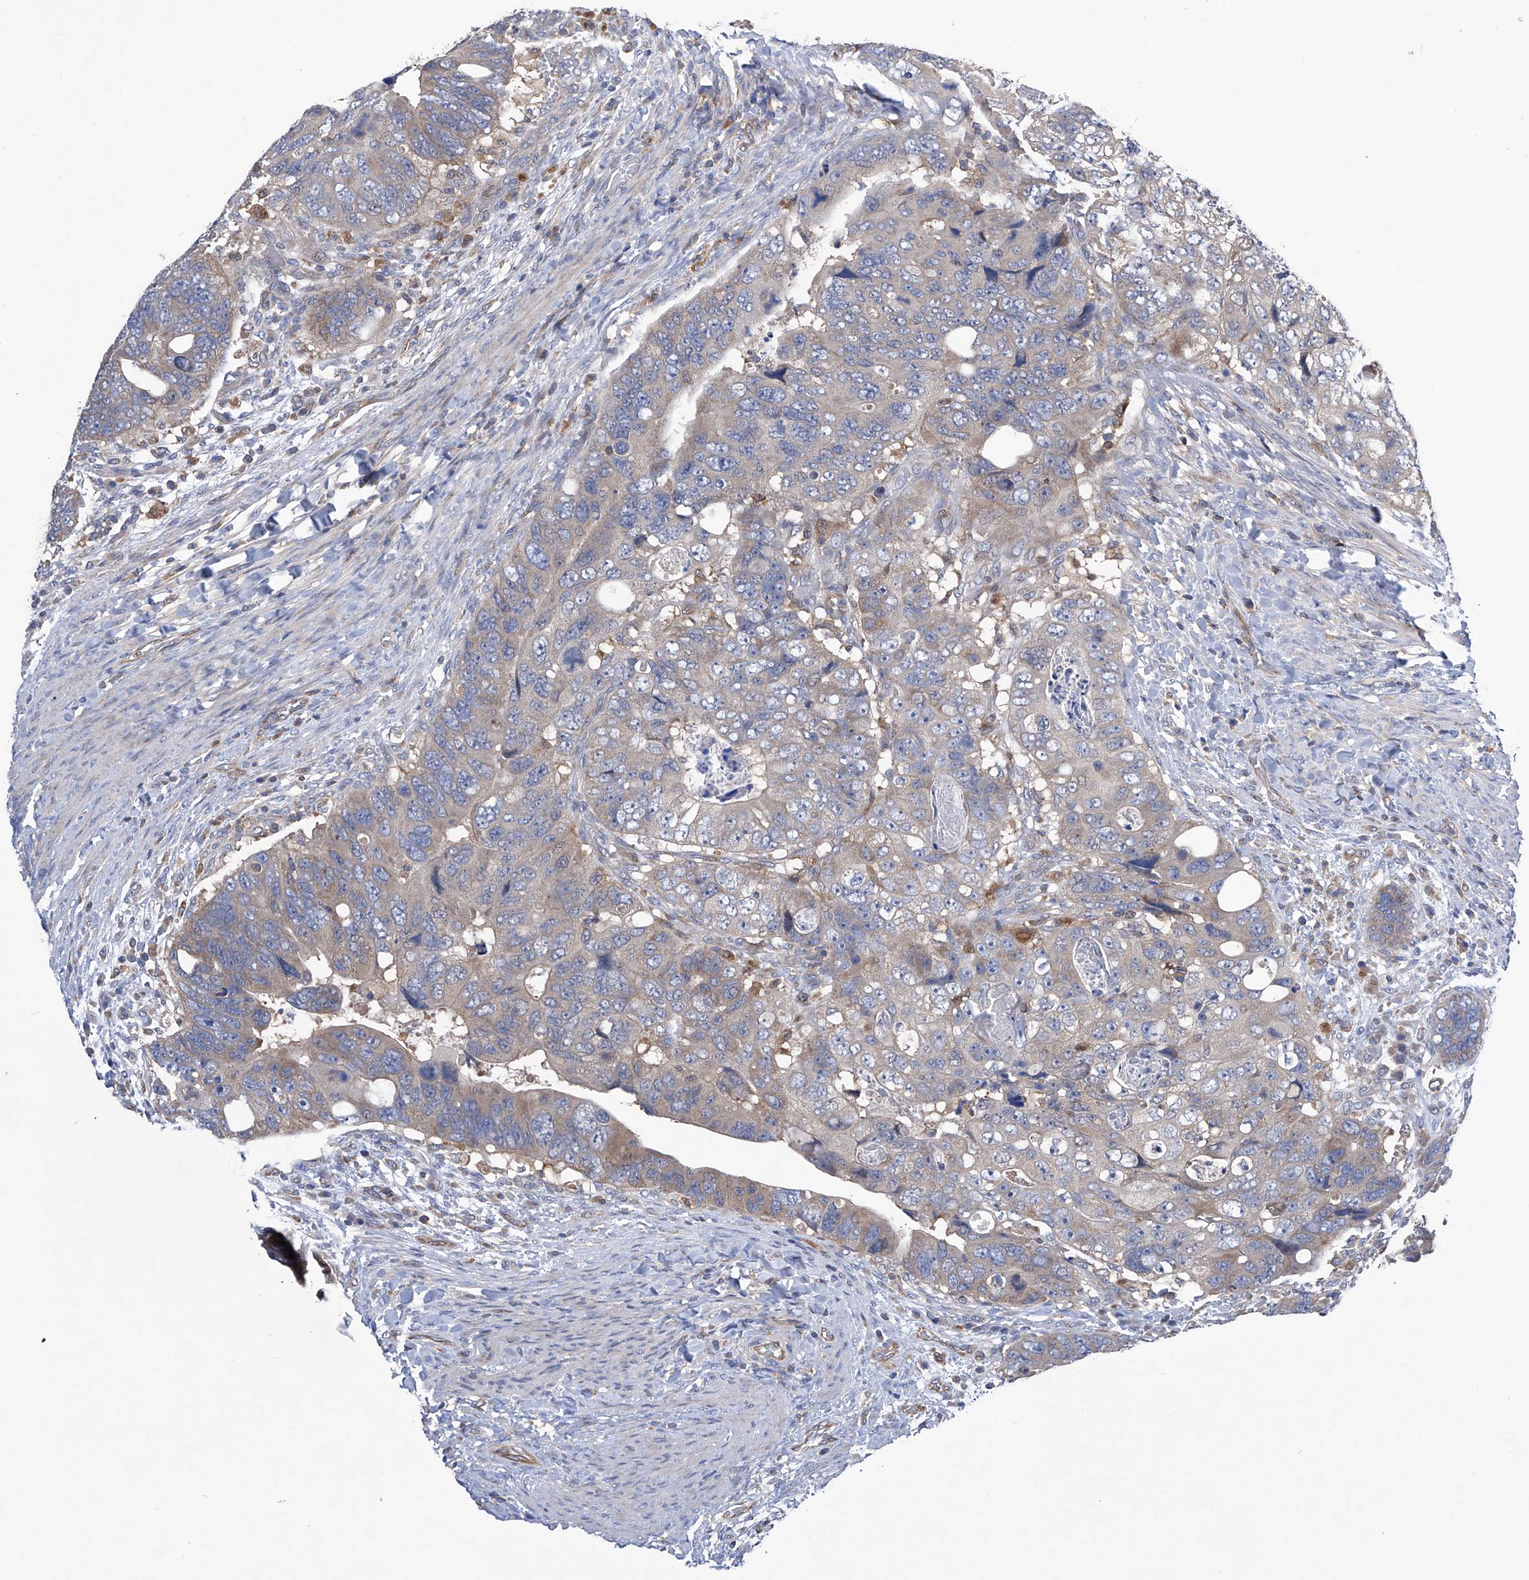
{"staining": {"intensity": "moderate", "quantity": "25%-75%", "location": "cytoplasmic/membranous"}, "tissue": "colorectal cancer", "cell_type": "Tumor cells", "image_type": "cancer", "snomed": [{"axis": "morphology", "description": "Adenocarcinoma, NOS"}, {"axis": "topography", "description": "Rectum"}], "caption": "Colorectal cancer (adenocarcinoma) stained with IHC shows moderate cytoplasmic/membranous staining in about 25%-75% of tumor cells. The protein is shown in brown color, while the nuclei are stained blue.", "gene": "SPATA20", "patient": {"sex": "male", "age": 59}}